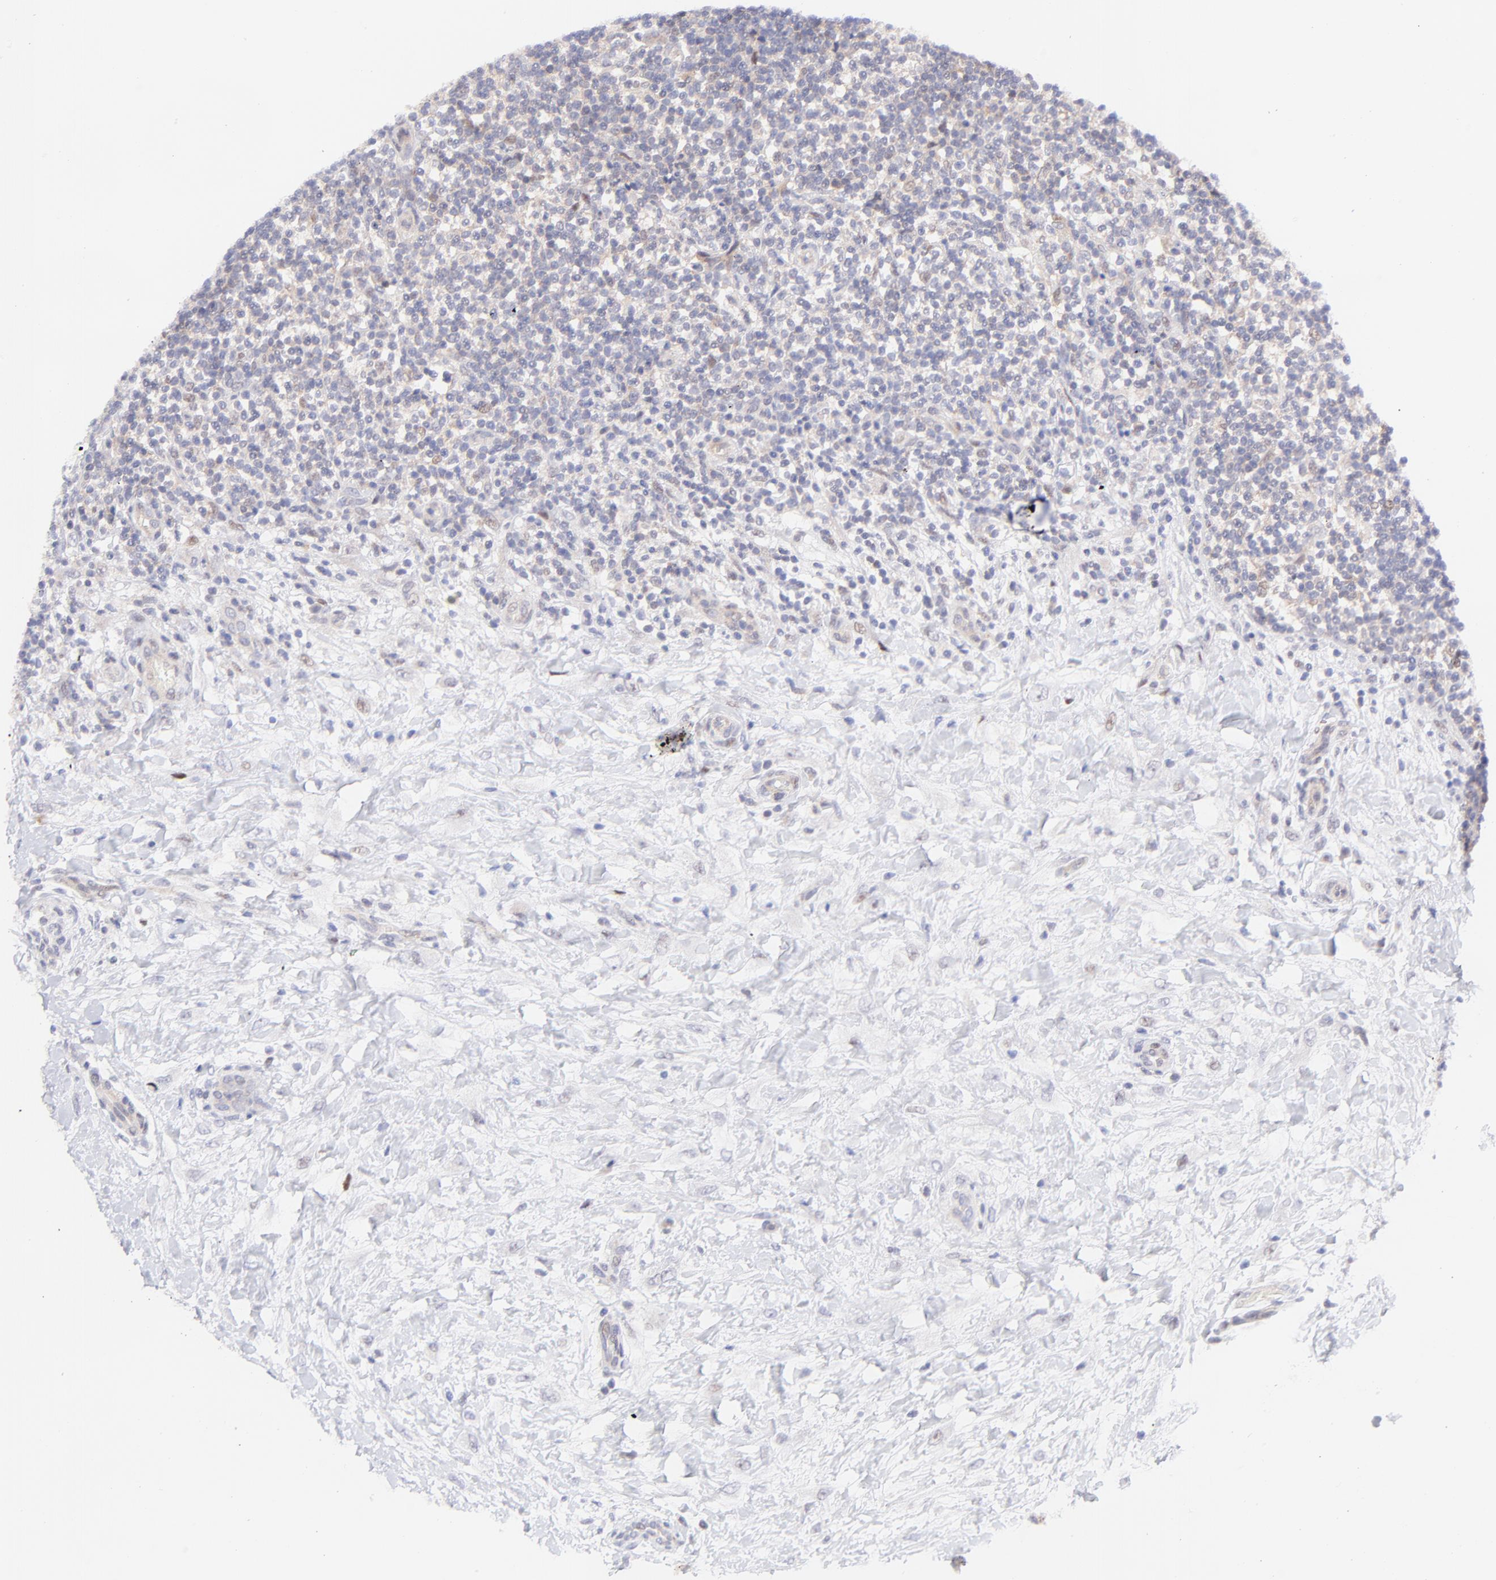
{"staining": {"intensity": "negative", "quantity": "none", "location": "none"}, "tissue": "lymphoma", "cell_type": "Tumor cells", "image_type": "cancer", "snomed": [{"axis": "morphology", "description": "Malignant lymphoma, non-Hodgkin's type, Low grade"}, {"axis": "topography", "description": "Lymph node"}], "caption": "This image is of lymphoma stained with immunohistochemistry (IHC) to label a protein in brown with the nuclei are counter-stained blue. There is no staining in tumor cells. (Immunohistochemistry, brightfield microscopy, high magnification).", "gene": "PBDC1", "patient": {"sex": "female", "age": 76}}